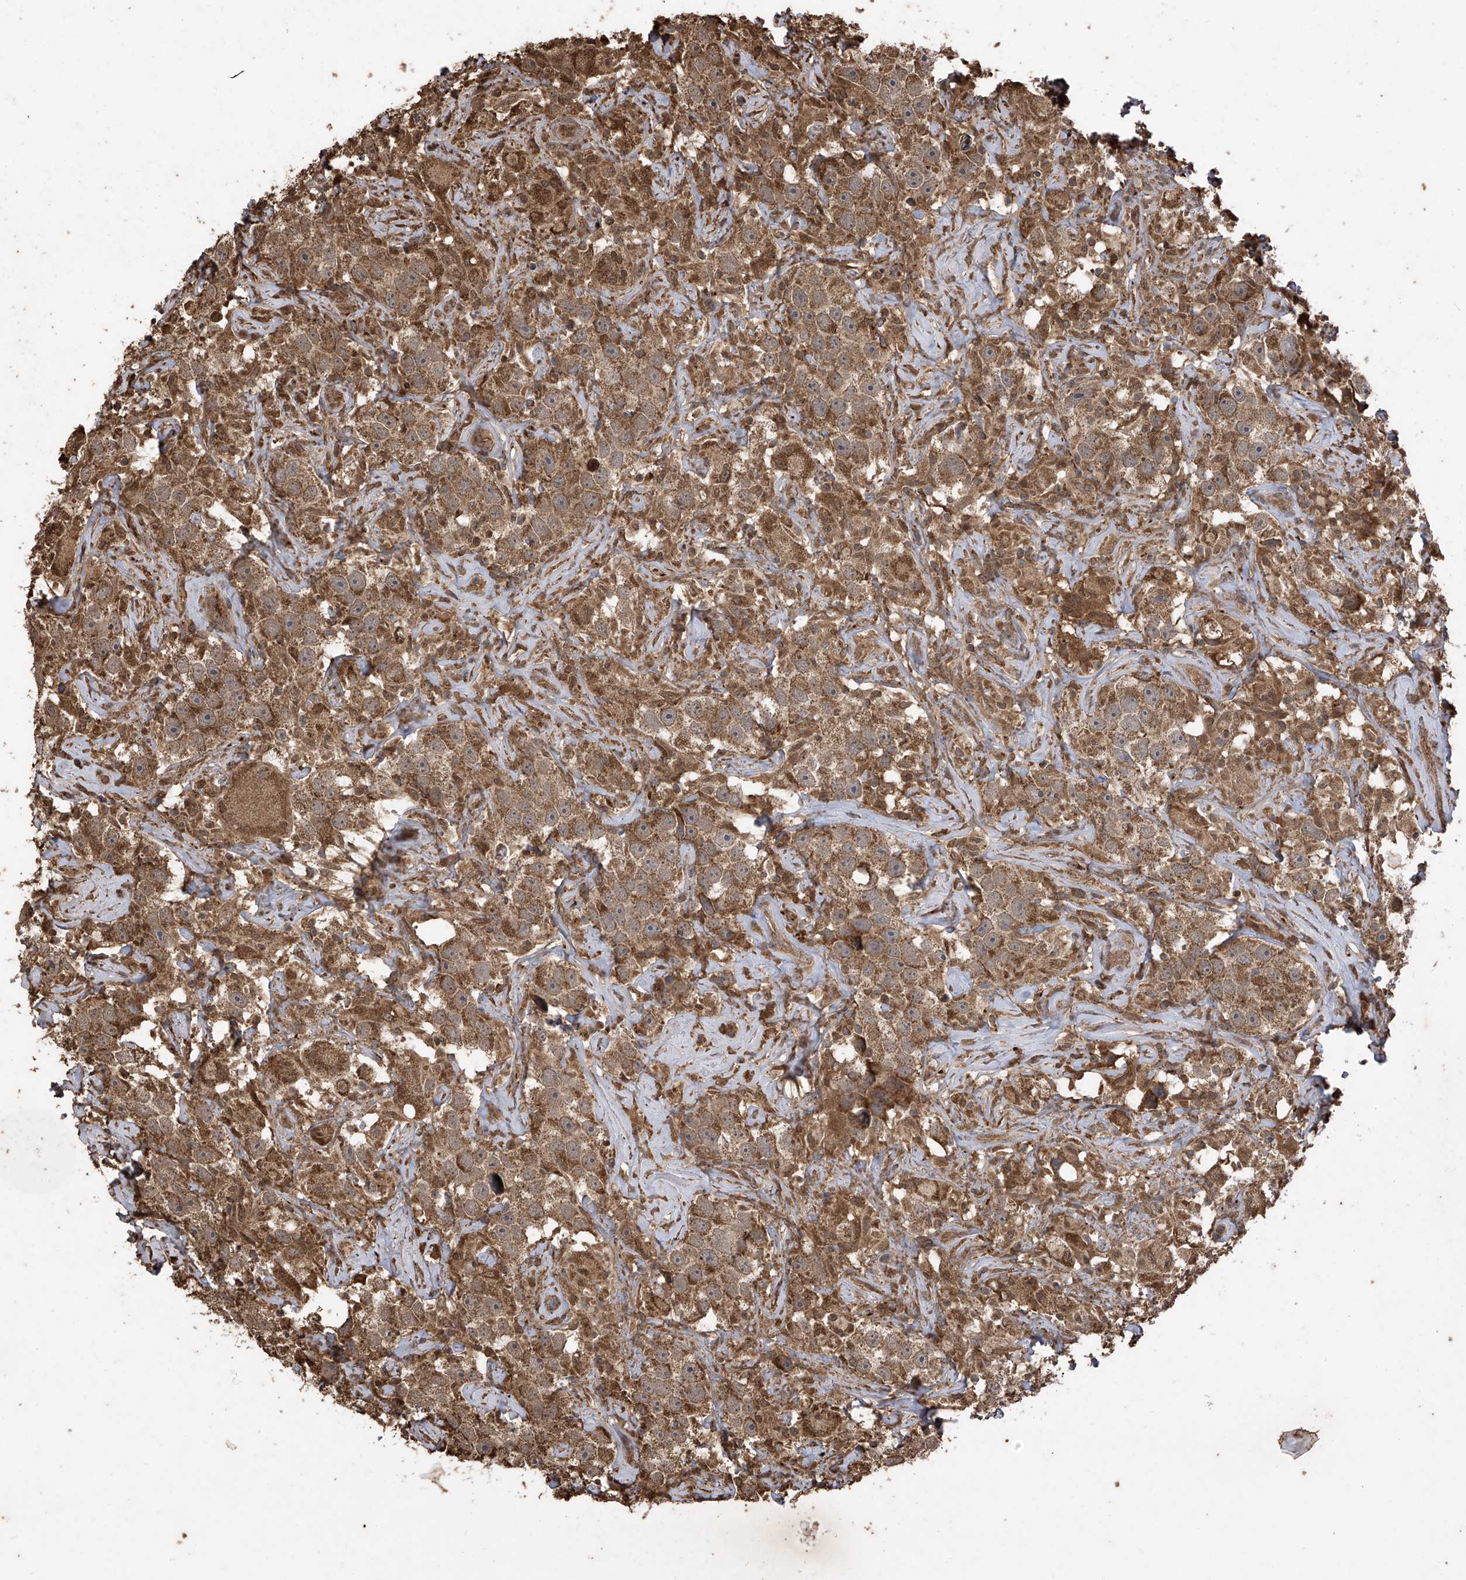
{"staining": {"intensity": "moderate", "quantity": ">75%", "location": "cytoplasmic/membranous"}, "tissue": "testis cancer", "cell_type": "Tumor cells", "image_type": "cancer", "snomed": [{"axis": "morphology", "description": "Seminoma, NOS"}, {"axis": "topography", "description": "Testis"}], "caption": "A medium amount of moderate cytoplasmic/membranous staining is identified in approximately >75% of tumor cells in testis cancer (seminoma) tissue.", "gene": "PNPT1", "patient": {"sex": "male", "age": 49}}